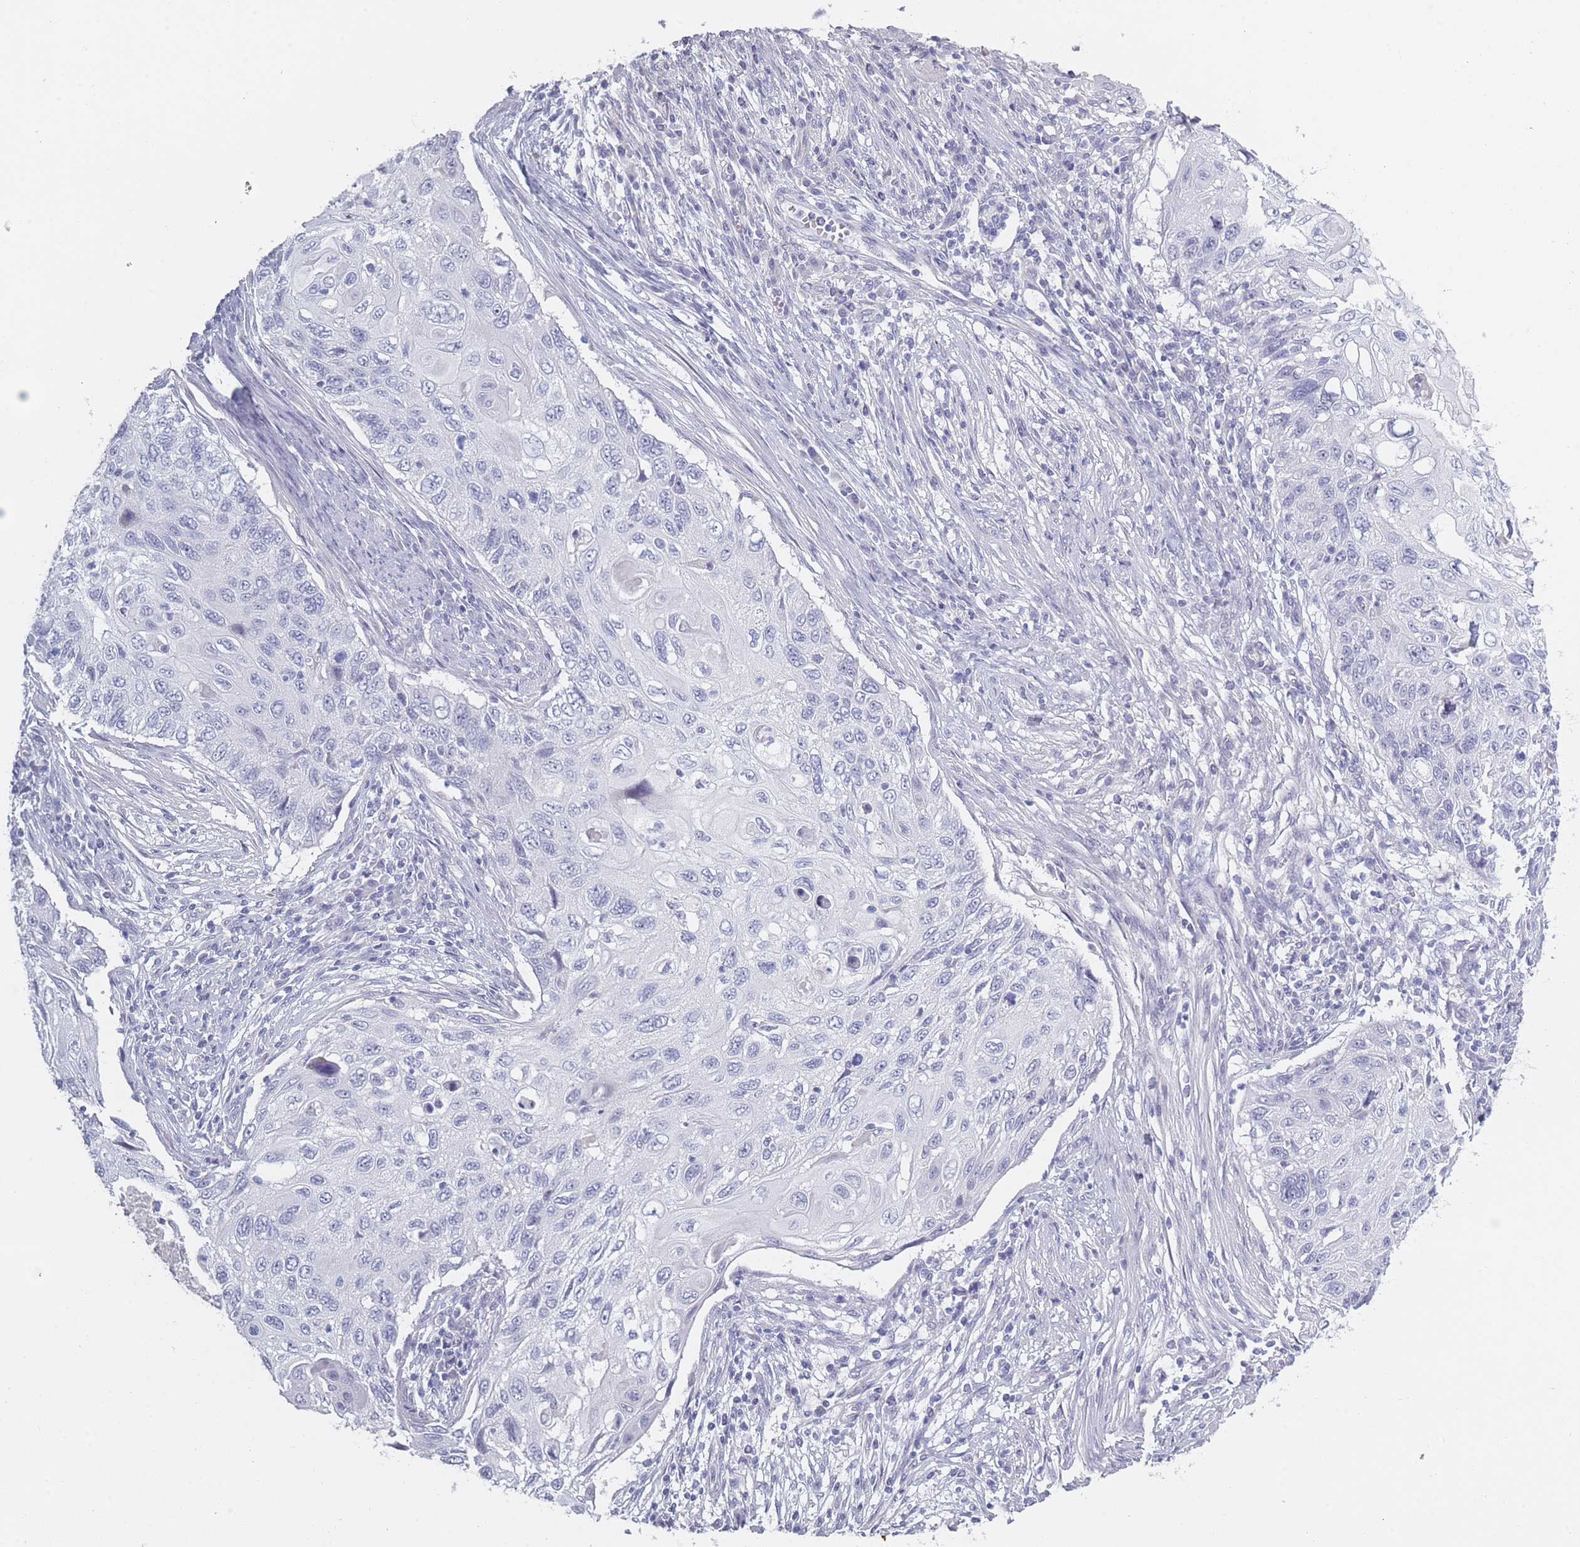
{"staining": {"intensity": "negative", "quantity": "none", "location": "none"}, "tissue": "cervical cancer", "cell_type": "Tumor cells", "image_type": "cancer", "snomed": [{"axis": "morphology", "description": "Squamous cell carcinoma, NOS"}, {"axis": "topography", "description": "Cervix"}], "caption": "DAB (3,3'-diaminobenzidine) immunohistochemical staining of squamous cell carcinoma (cervical) displays no significant staining in tumor cells.", "gene": "ROS1", "patient": {"sex": "female", "age": 70}}